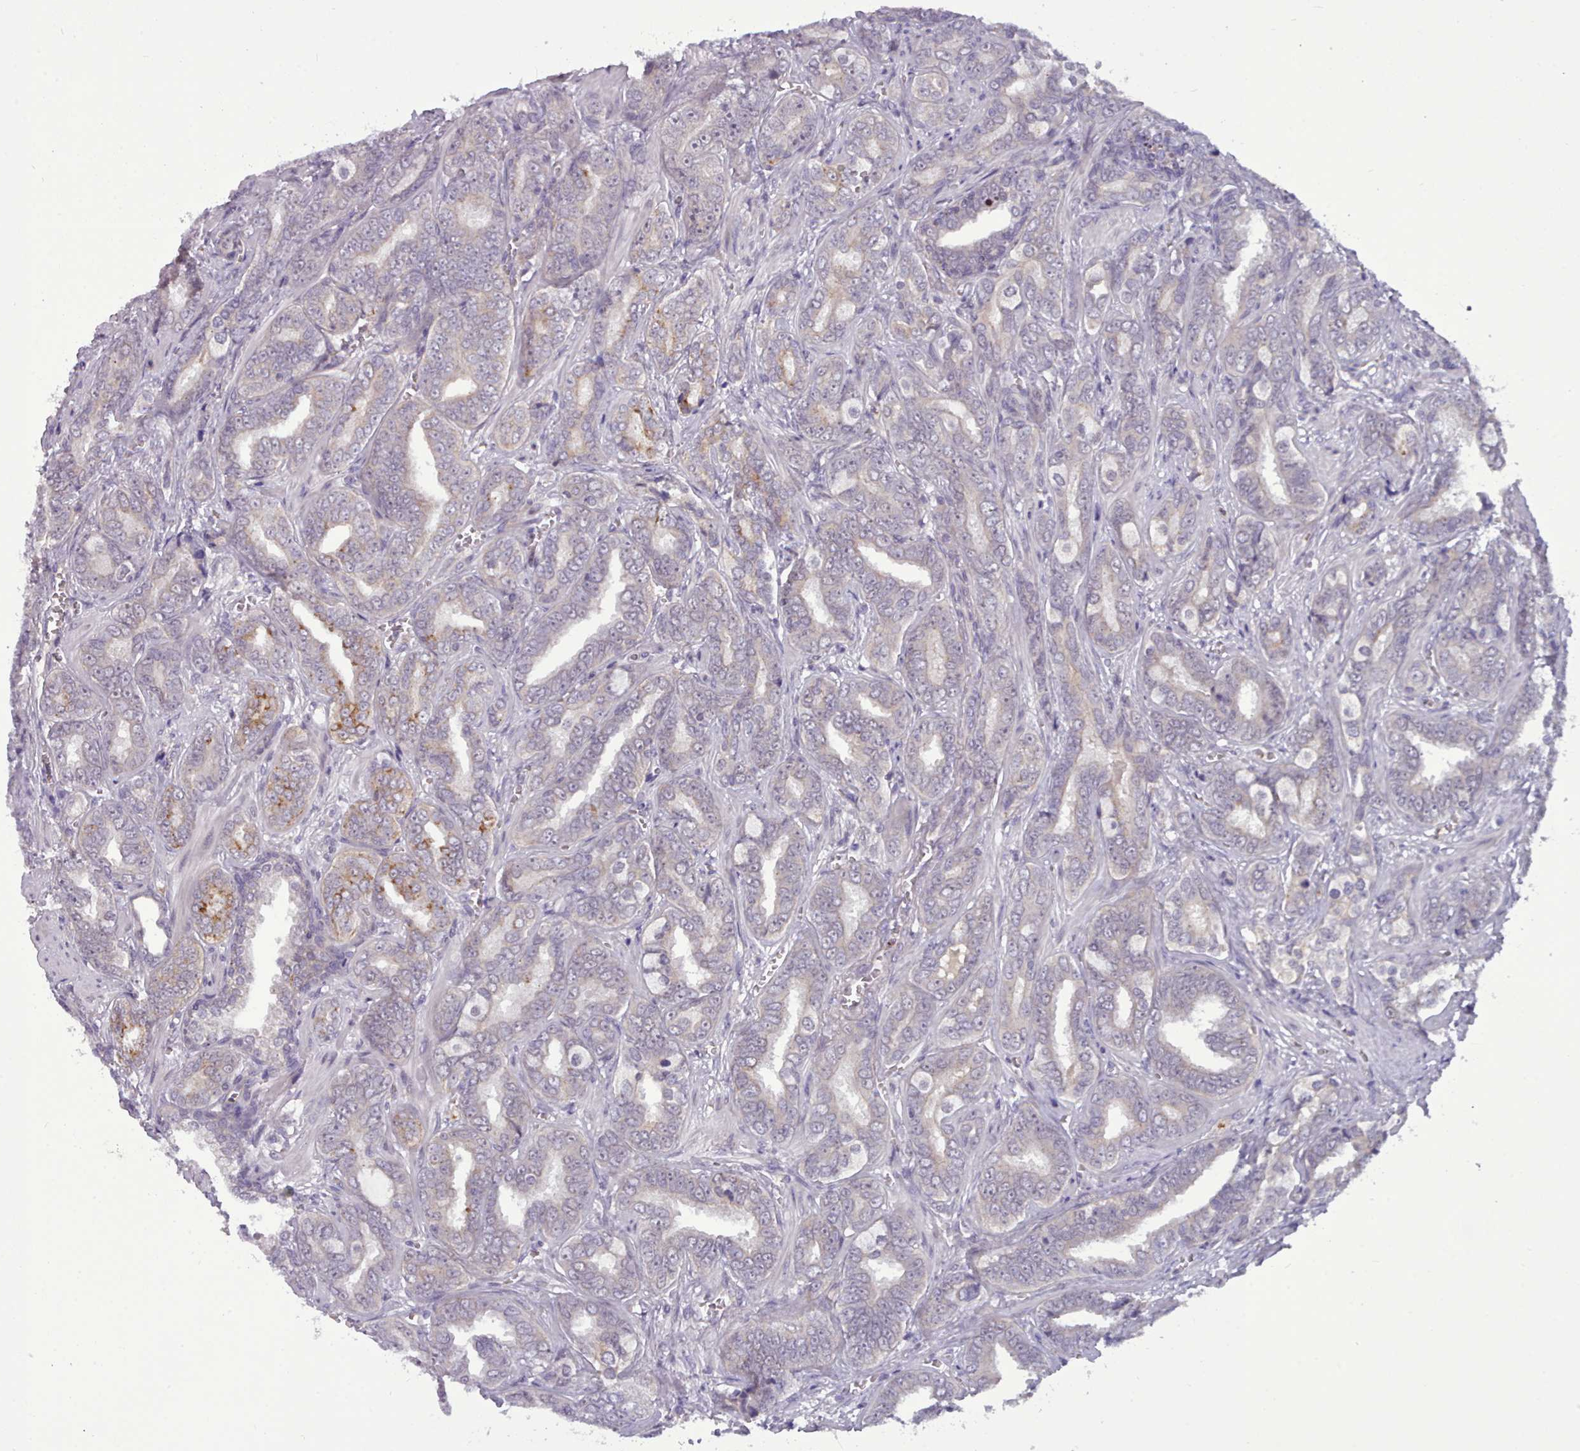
{"staining": {"intensity": "moderate", "quantity": "25%-75%", "location": "cytoplasmic/membranous"}, "tissue": "prostate cancer", "cell_type": "Tumor cells", "image_type": "cancer", "snomed": [{"axis": "morphology", "description": "Adenocarcinoma, High grade"}, {"axis": "topography", "description": "Prostate"}], "caption": "A medium amount of moderate cytoplasmic/membranous staining is seen in approximately 25%-75% of tumor cells in prostate adenocarcinoma (high-grade) tissue. Using DAB (brown) and hematoxylin (blue) stains, captured at high magnification using brightfield microscopy.", "gene": "KCTD16", "patient": {"sex": "male", "age": 67}}